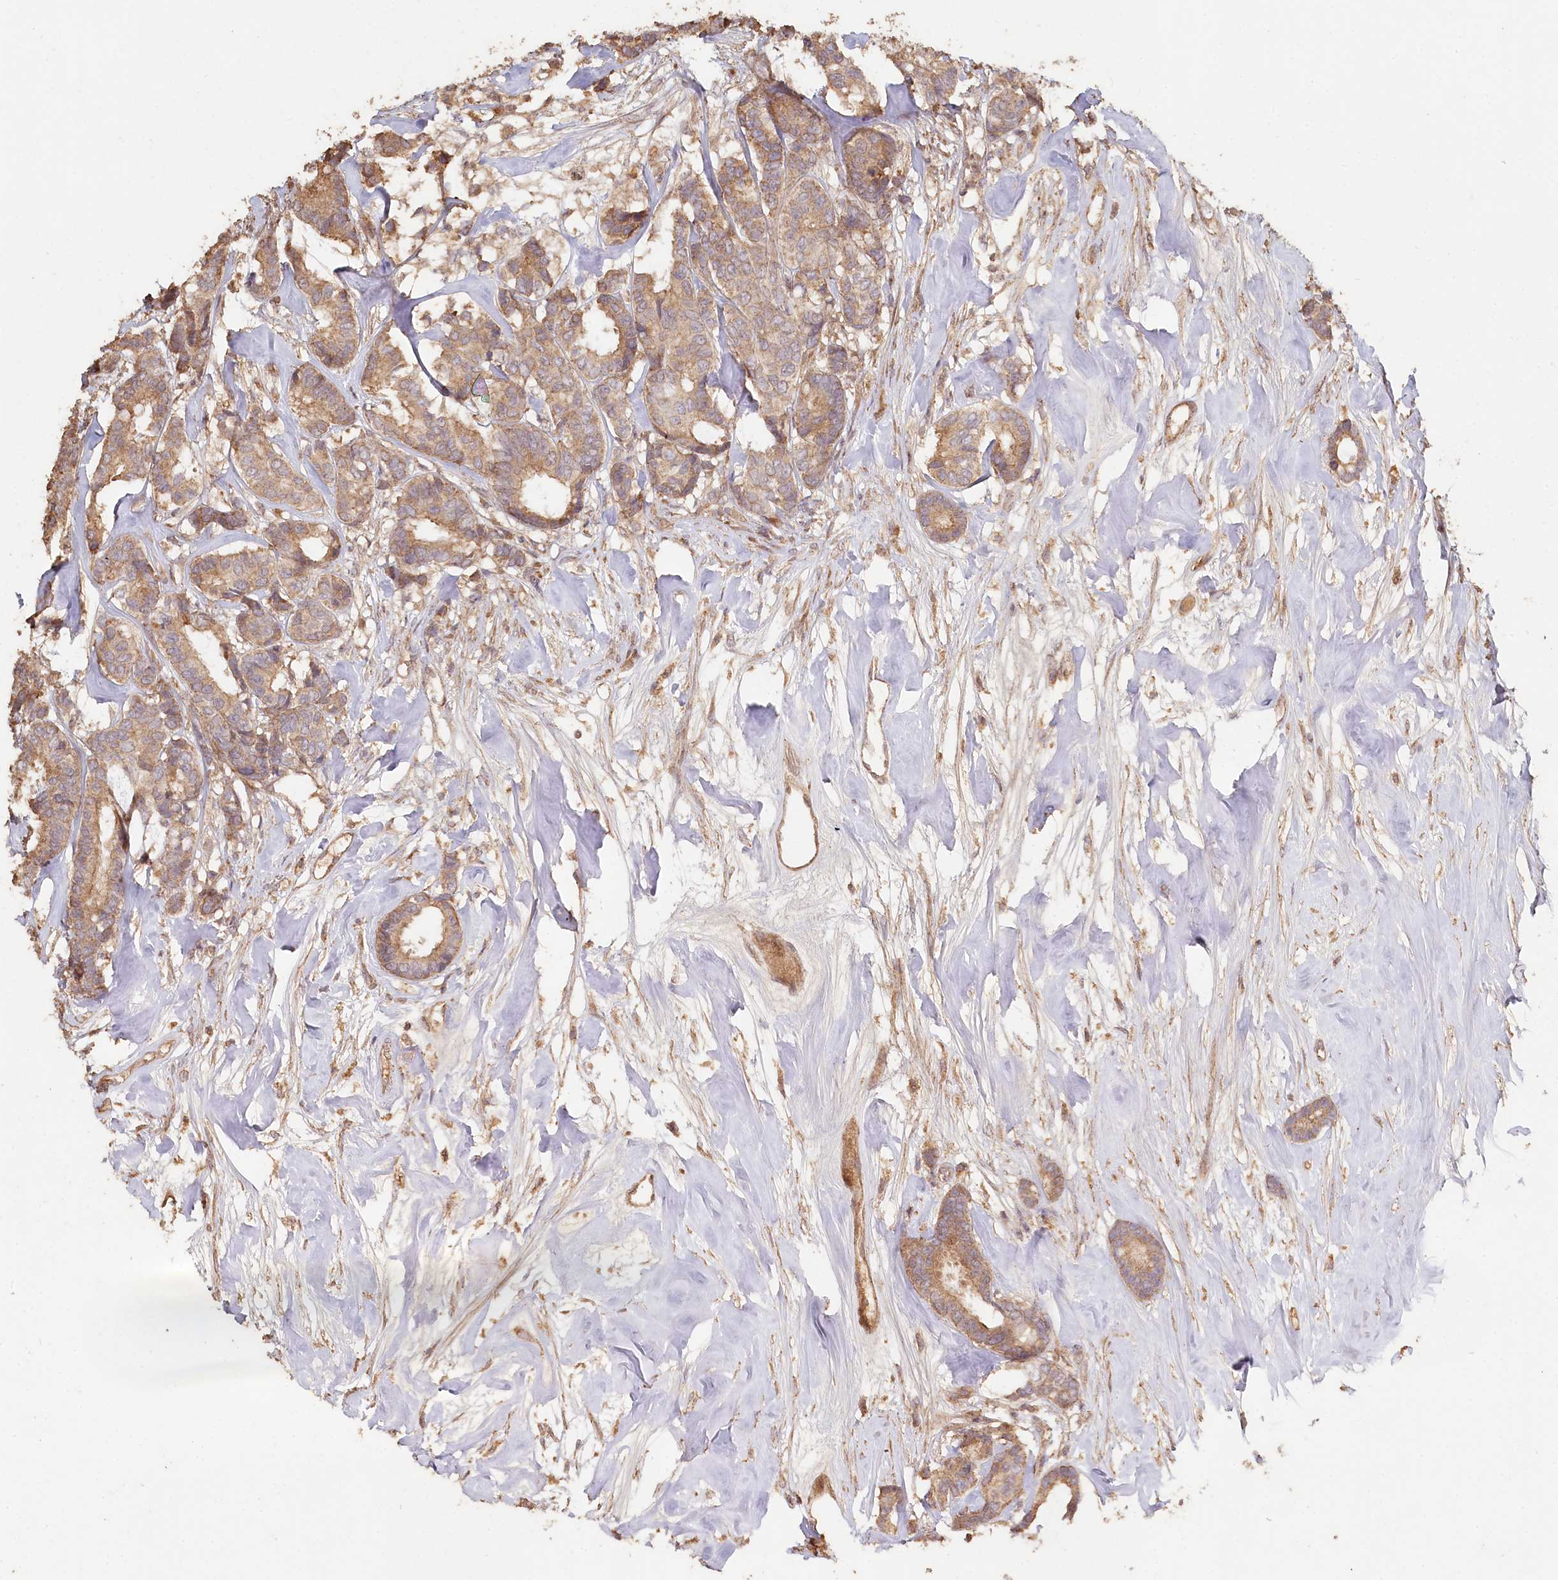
{"staining": {"intensity": "moderate", "quantity": ">75%", "location": "cytoplasmic/membranous"}, "tissue": "breast cancer", "cell_type": "Tumor cells", "image_type": "cancer", "snomed": [{"axis": "morphology", "description": "Duct carcinoma"}, {"axis": "topography", "description": "Breast"}], "caption": "A brown stain highlights moderate cytoplasmic/membranous staining of a protein in human breast cancer (infiltrating ductal carcinoma) tumor cells.", "gene": "HAL", "patient": {"sex": "female", "age": 87}}